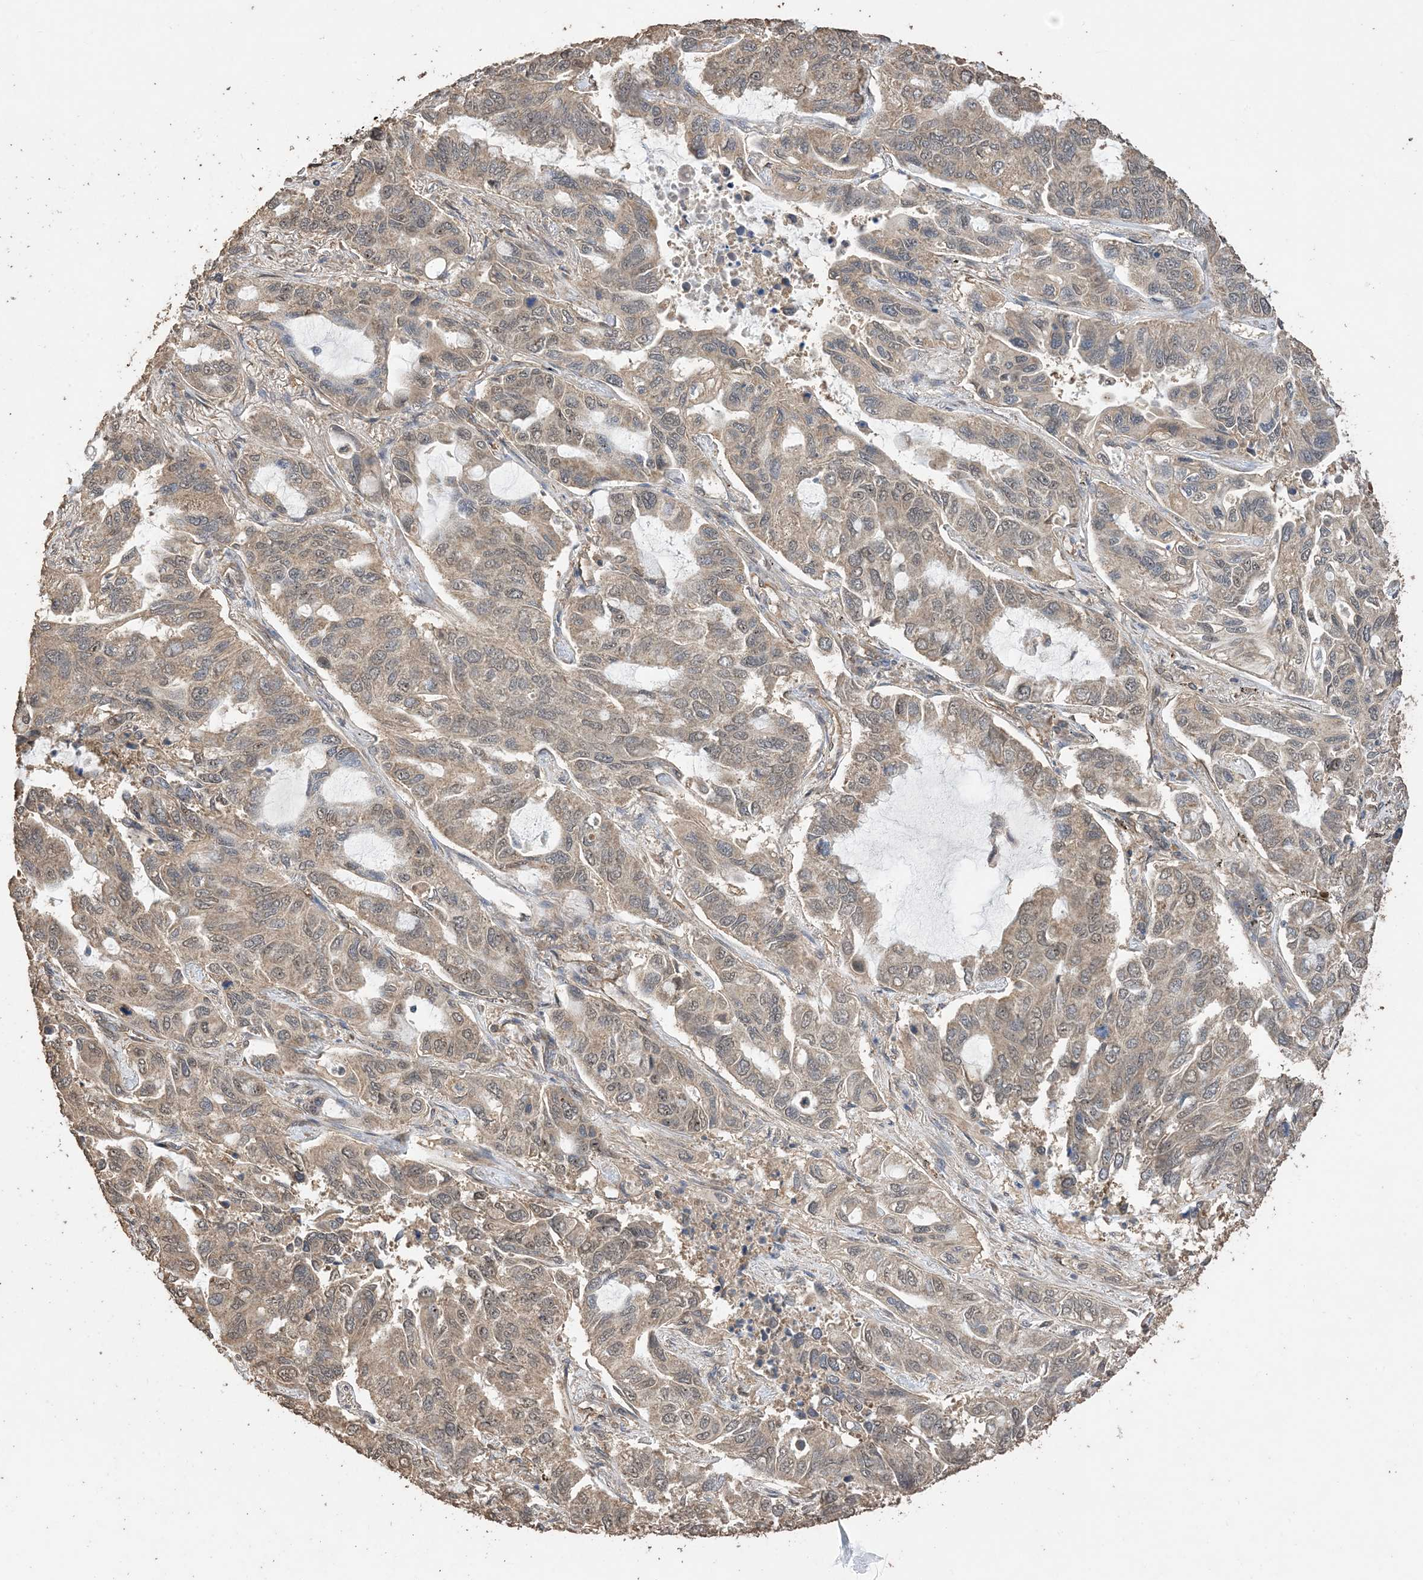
{"staining": {"intensity": "weak", "quantity": ">75%", "location": "cytoplasmic/membranous,nuclear"}, "tissue": "lung cancer", "cell_type": "Tumor cells", "image_type": "cancer", "snomed": [{"axis": "morphology", "description": "Adenocarcinoma, NOS"}, {"axis": "topography", "description": "Lung"}], "caption": "Weak cytoplasmic/membranous and nuclear expression is seen in approximately >75% of tumor cells in lung adenocarcinoma.", "gene": "ZKSCAN5", "patient": {"sex": "male", "age": 64}}